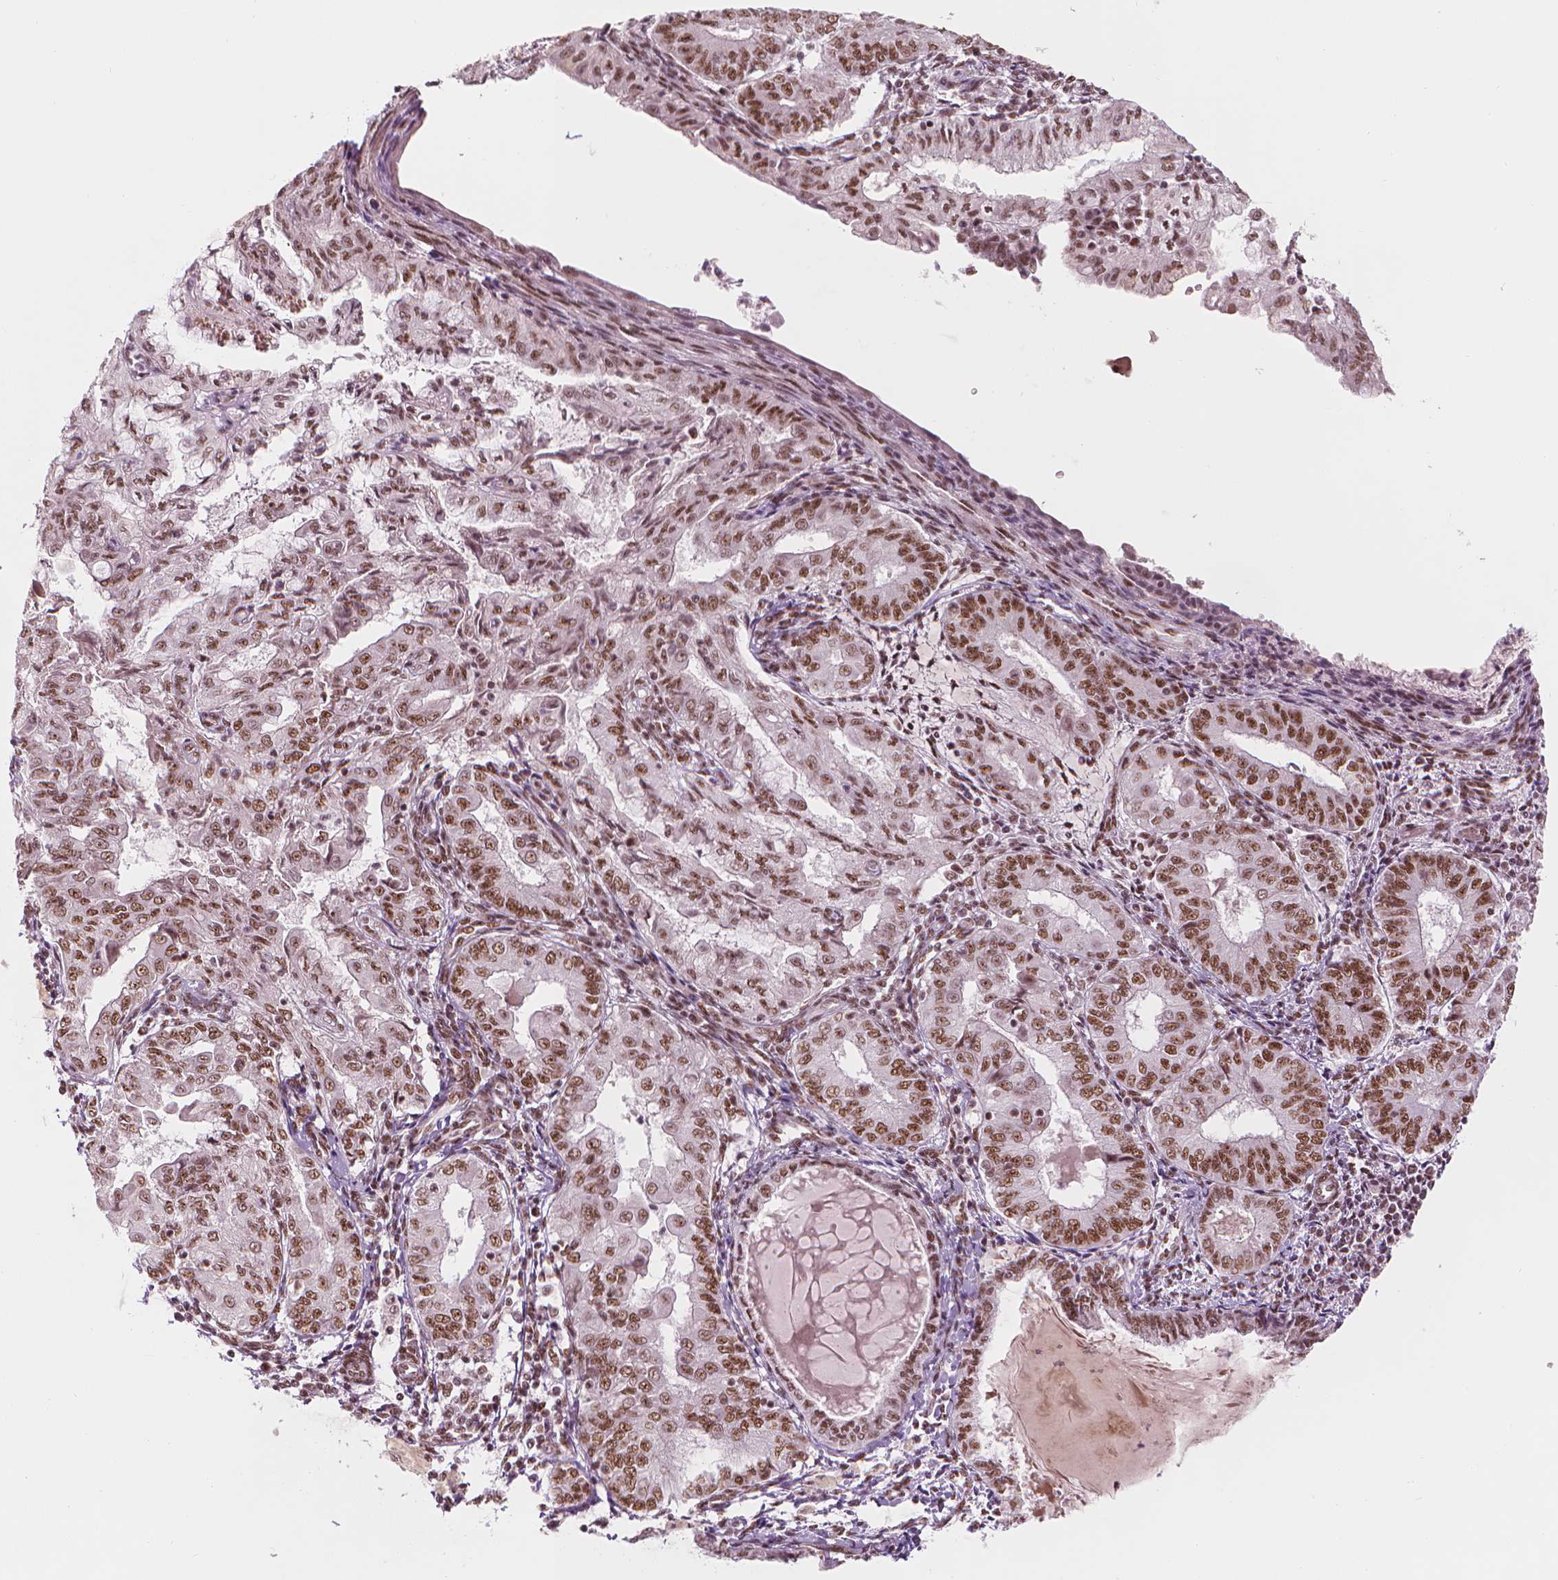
{"staining": {"intensity": "moderate", "quantity": ">75%", "location": "nuclear"}, "tissue": "endometrial cancer", "cell_type": "Tumor cells", "image_type": "cancer", "snomed": [{"axis": "morphology", "description": "Adenocarcinoma, NOS"}, {"axis": "topography", "description": "Endometrium"}], "caption": "Immunohistochemical staining of endometrial cancer (adenocarcinoma) exhibits moderate nuclear protein staining in approximately >75% of tumor cells. The staining was performed using DAB (3,3'-diaminobenzidine) to visualize the protein expression in brown, while the nuclei were stained in blue with hematoxylin (Magnification: 20x).", "gene": "ELF2", "patient": {"sex": "female", "age": 68}}